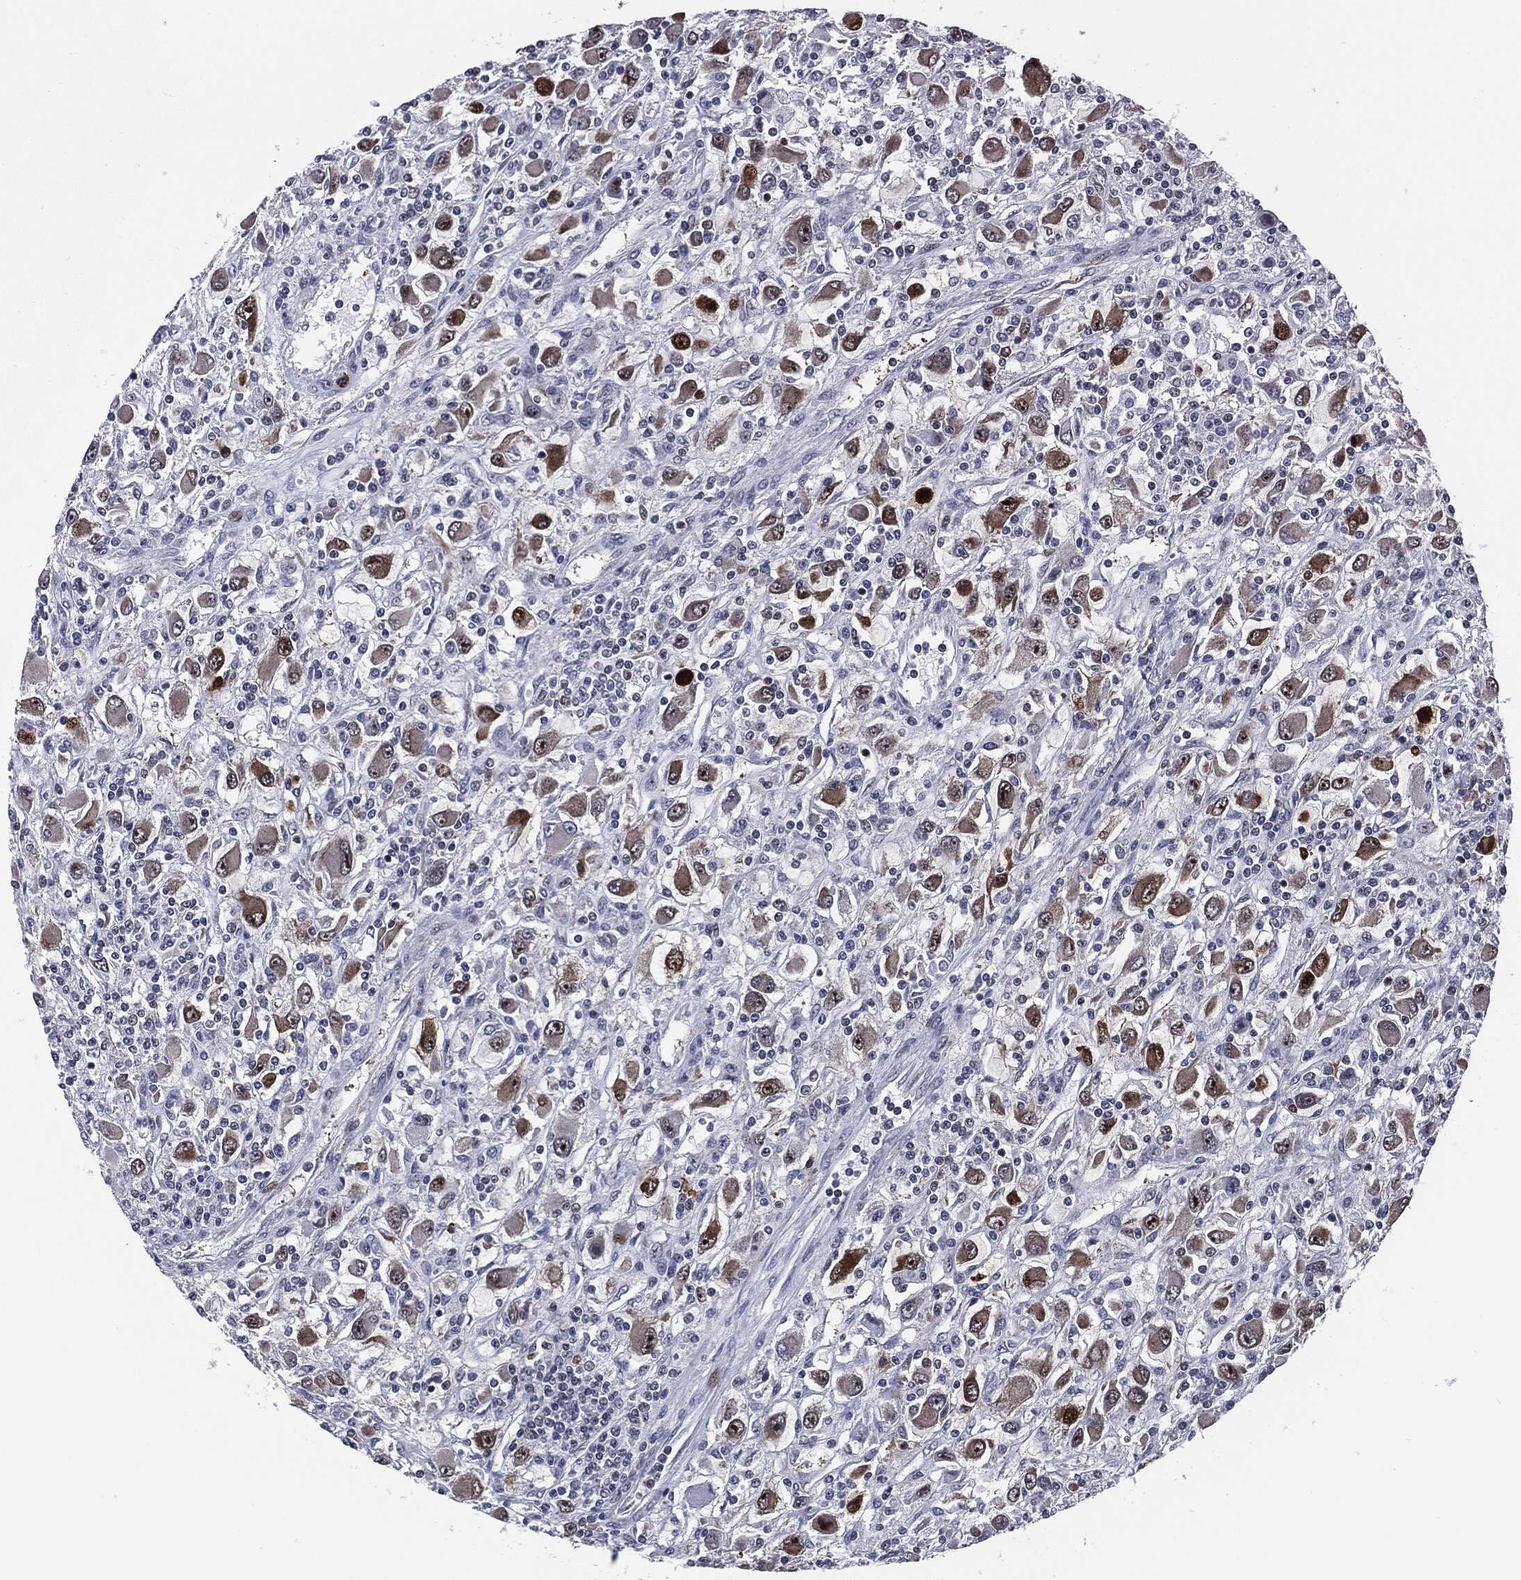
{"staining": {"intensity": "moderate", "quantity": "25%-75%", "location": "cytoplasmic/membranous"}, "tissue": "renal cancer", "cell_type": "Tumor cells", "image_type": "cancer", "snomed": [{"axis": "morphology", "description": "Adenocarcinoma, NOS"}, {"axis": "topography", "description": "Kidney"}], "caption": "About 25%-75% of tumor cells in renal adenocarcinoma show moderate cytoplasmic/membranous protein expression as visualized by brown immunohistochemical staining.", "gene": "AKT2", "patient": {"sex": "female", "age": 67}}